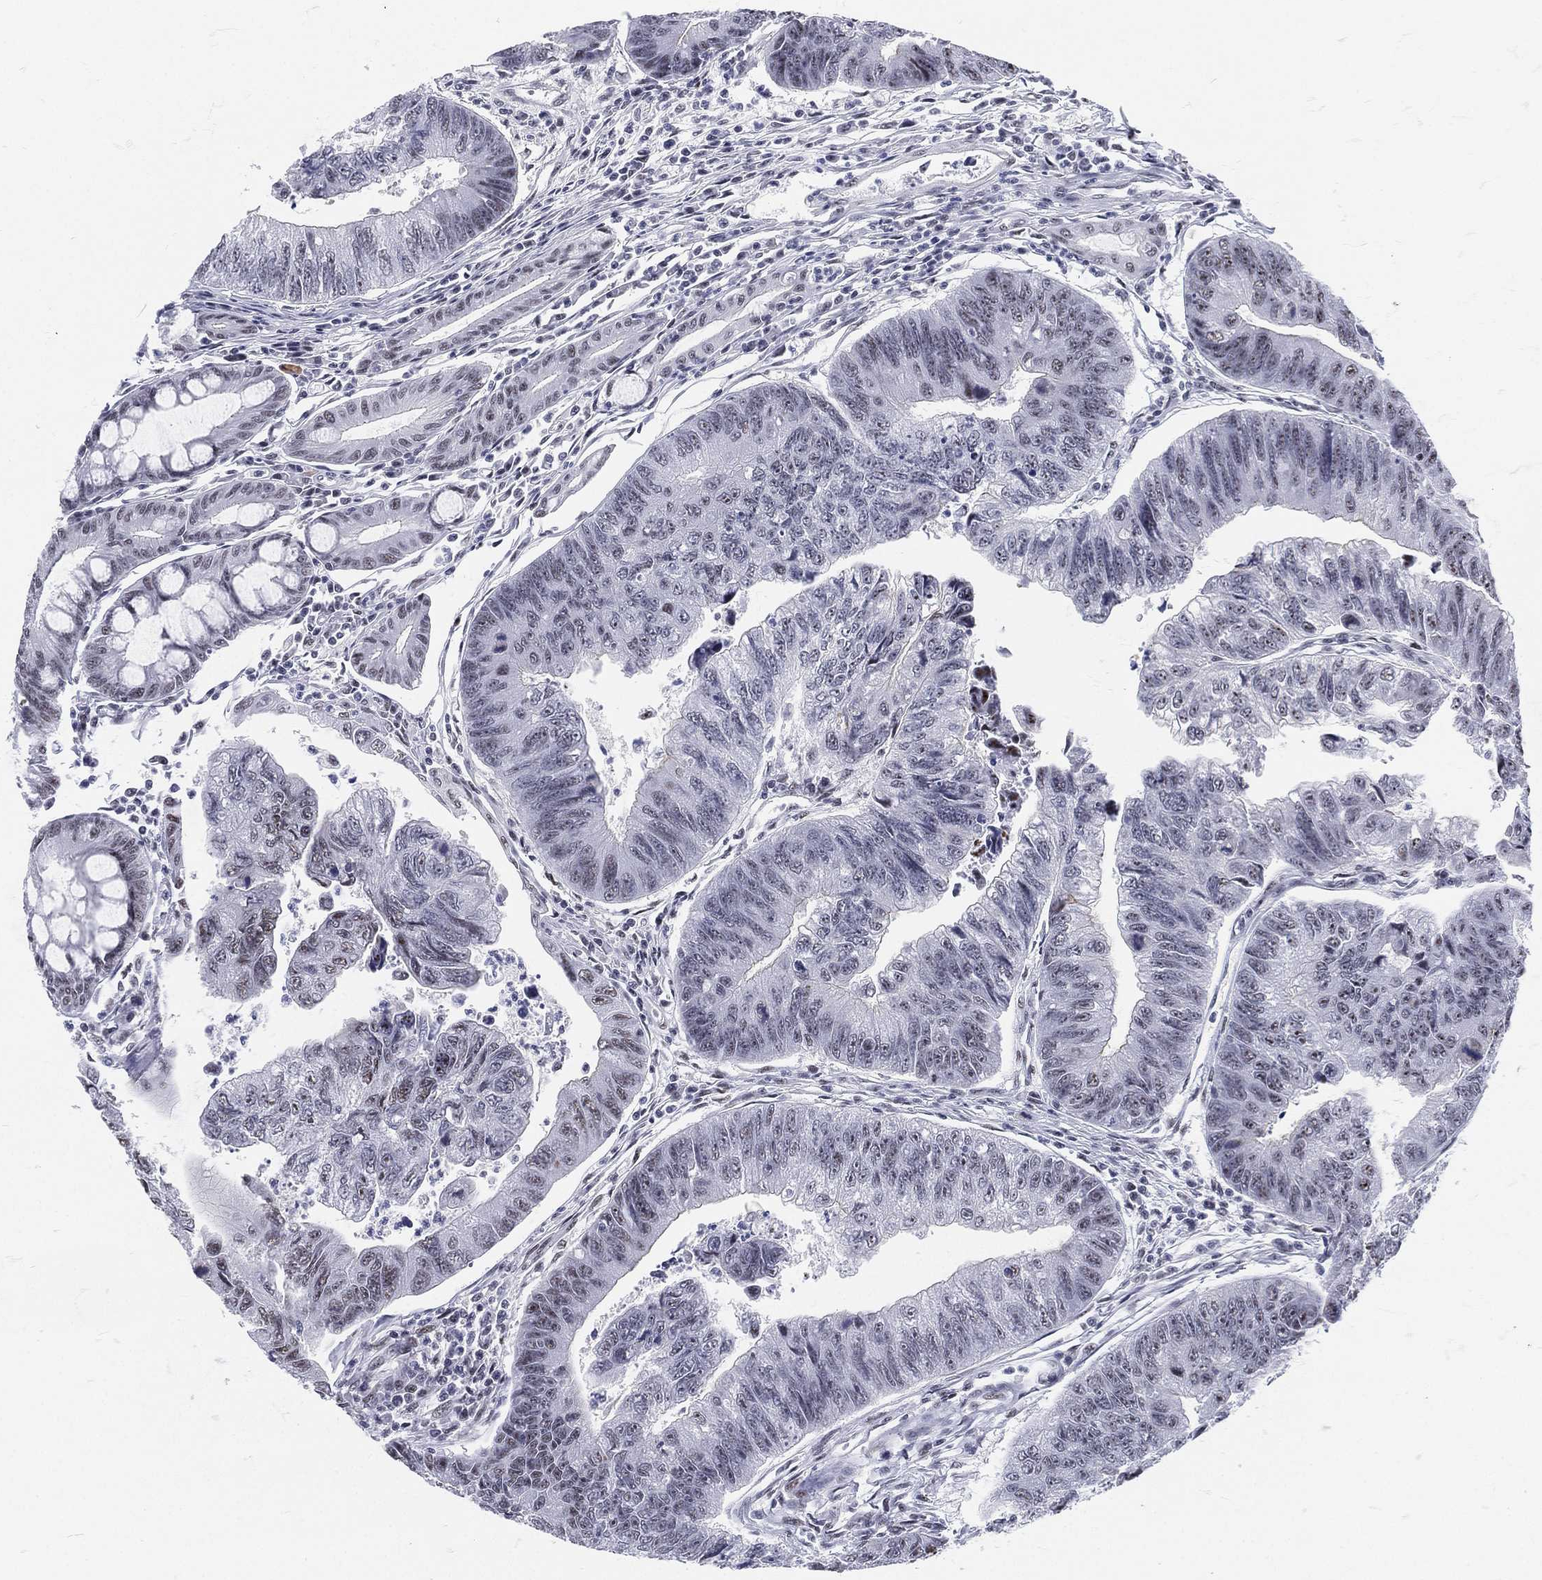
{"staining": {"intensity": "negative", "quantity": "none", "location": "none"}, "tissue": "colorectal cancer", "cell_type": "Tumor cells", "image_type": "cancer", "snomed": [{"axis": "morphology", "description": "Adenocarcinoma, NOS"}, {"axis": "topography", "description": "Colon"}], "caption": "An image of human adenocarcinoma (colorectal) is negative for staining in tumor cells.", "gene": "MAPK8IP1", "patient": {"sex": "female", "age": 65}}